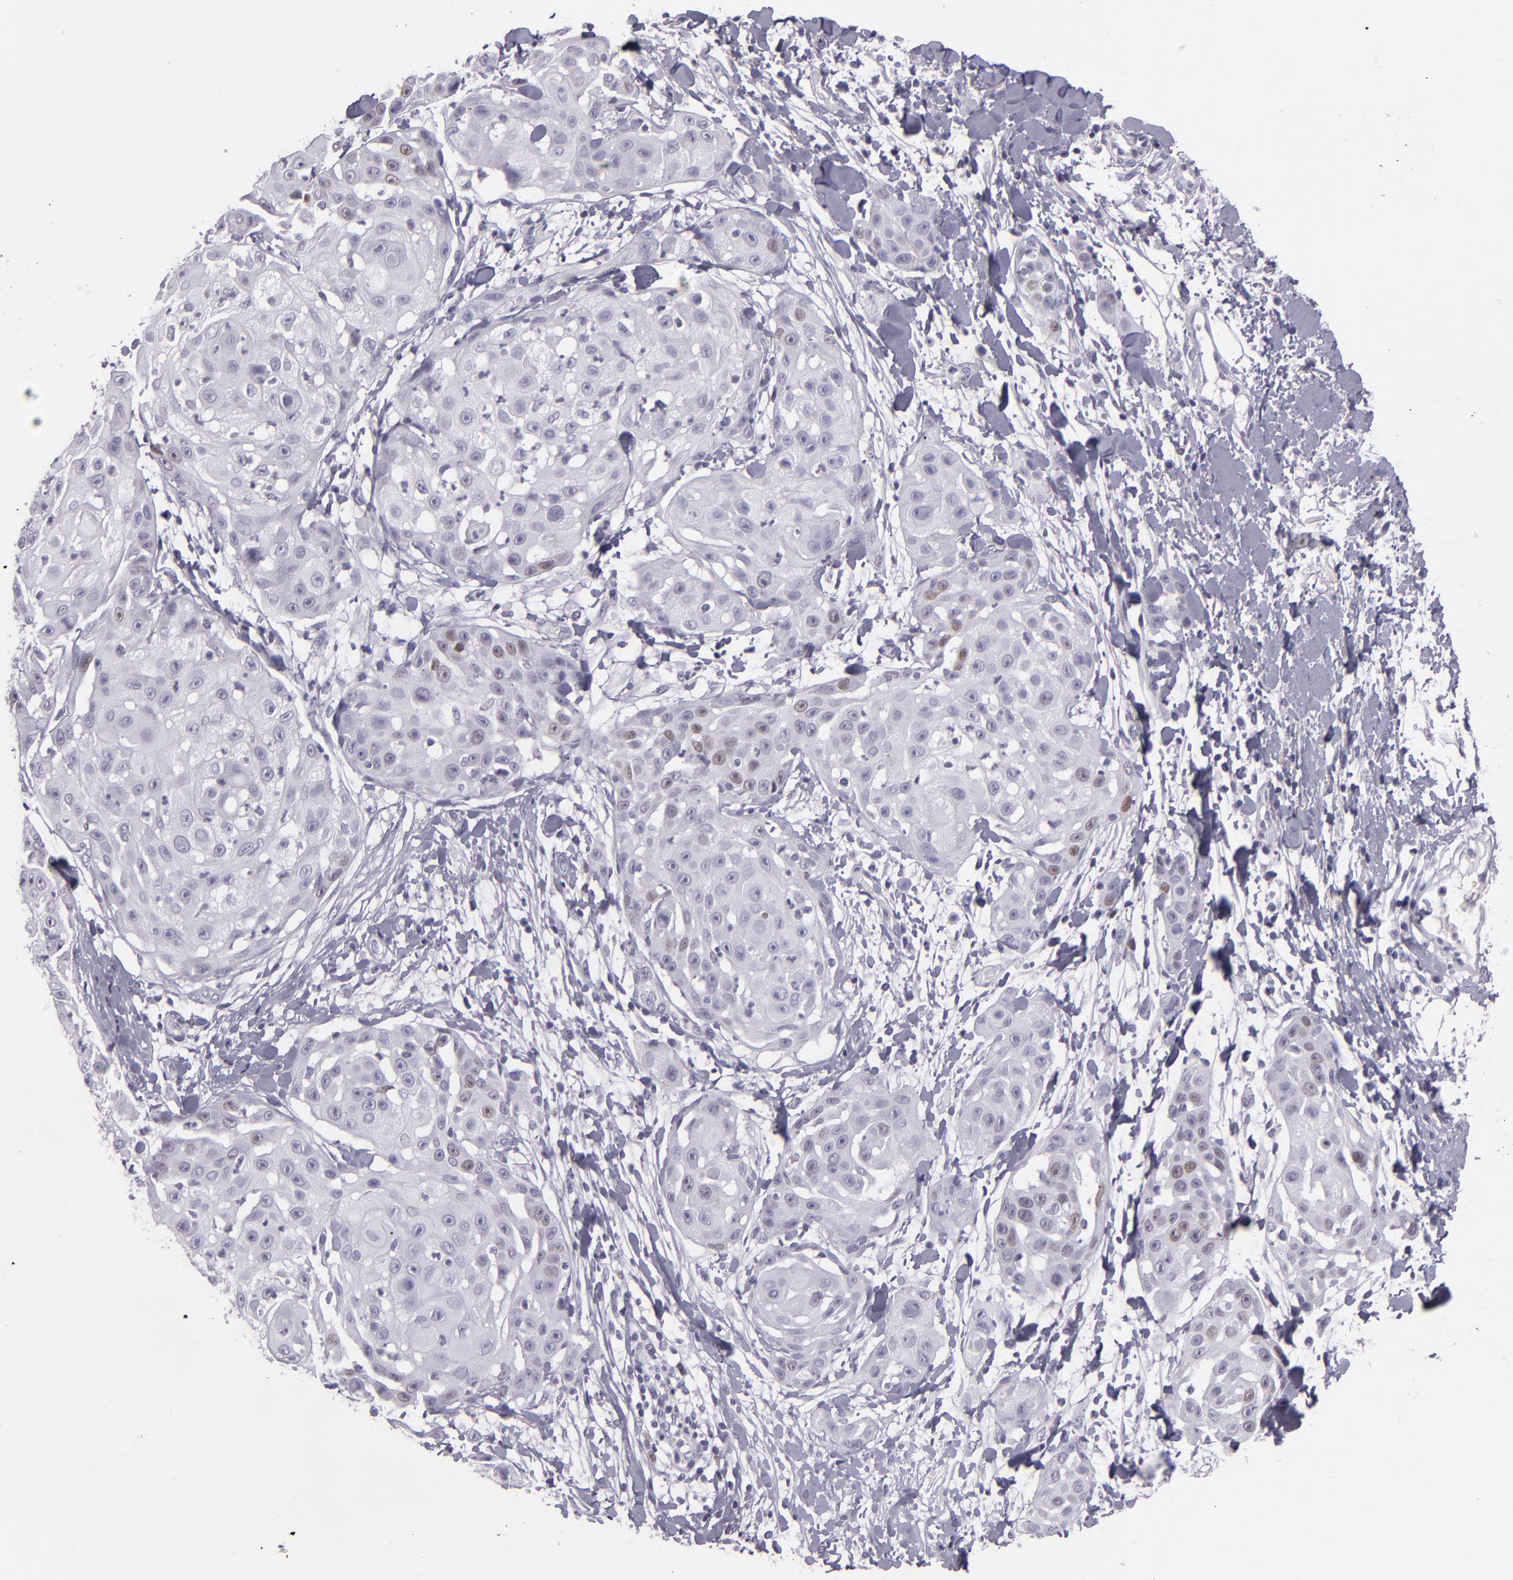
{"staining": {"intensity": "weak", "quantity": "<25%", "location": "nuclear"}, "tissue": "skin cancer", "cell_type": "Tumor cells", "image_type": "cancer", "snomed": [{"axis": "morphology", "description": "Squamous cell carcinoma, NOS"}, {"axis": "topography", "description": "Skin"}], "caption": "Protein analysis of skin cancer (squamous cell carcinoma) reveals no significant staining in tumor cells.", "gene": "MCM3", "patient": {"sex": "female", "age": 57}}